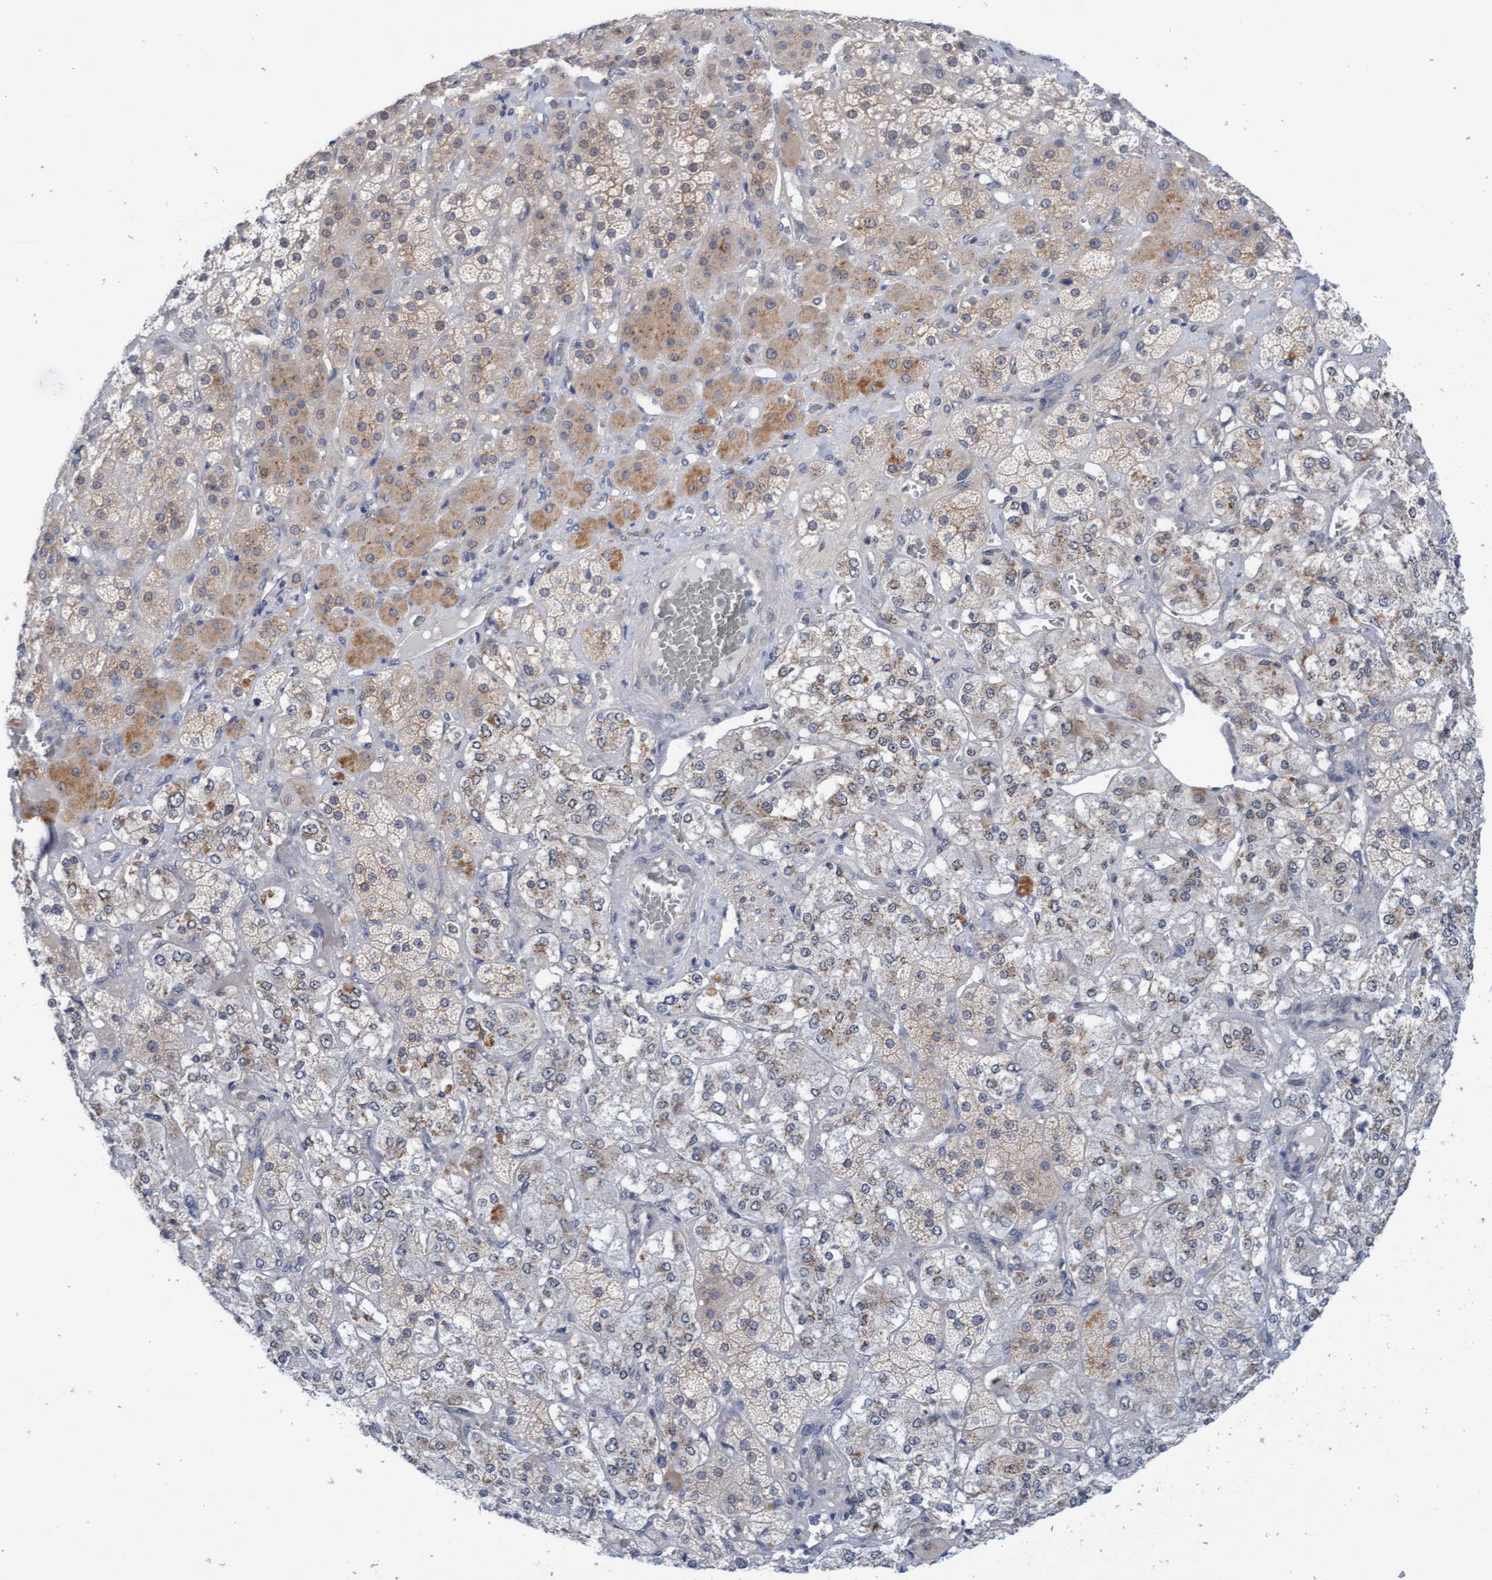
{"staining": {"intensity": "moderate", "quantity": ">75%", "location": "cytoplasmic/membranous"}, "tissue": "adrenal gland", "cell_type": "Glandular cells", "image_type": "normal", "snomed": [{"axis": "morphology", "description": "Normal tissue, NOS"}, {"axis": "topography", "description": "Adrenal gland"}], "caption": "This micrograph shows immunohistochemistry (IHC) staining of unremarkable human adrenal gland, with medium moderate cytoplasmic/membranous expression in approximately >75% of glandular cells.", "gene": "AMZ2", "patient": {"sex": "male", "age": 57}}